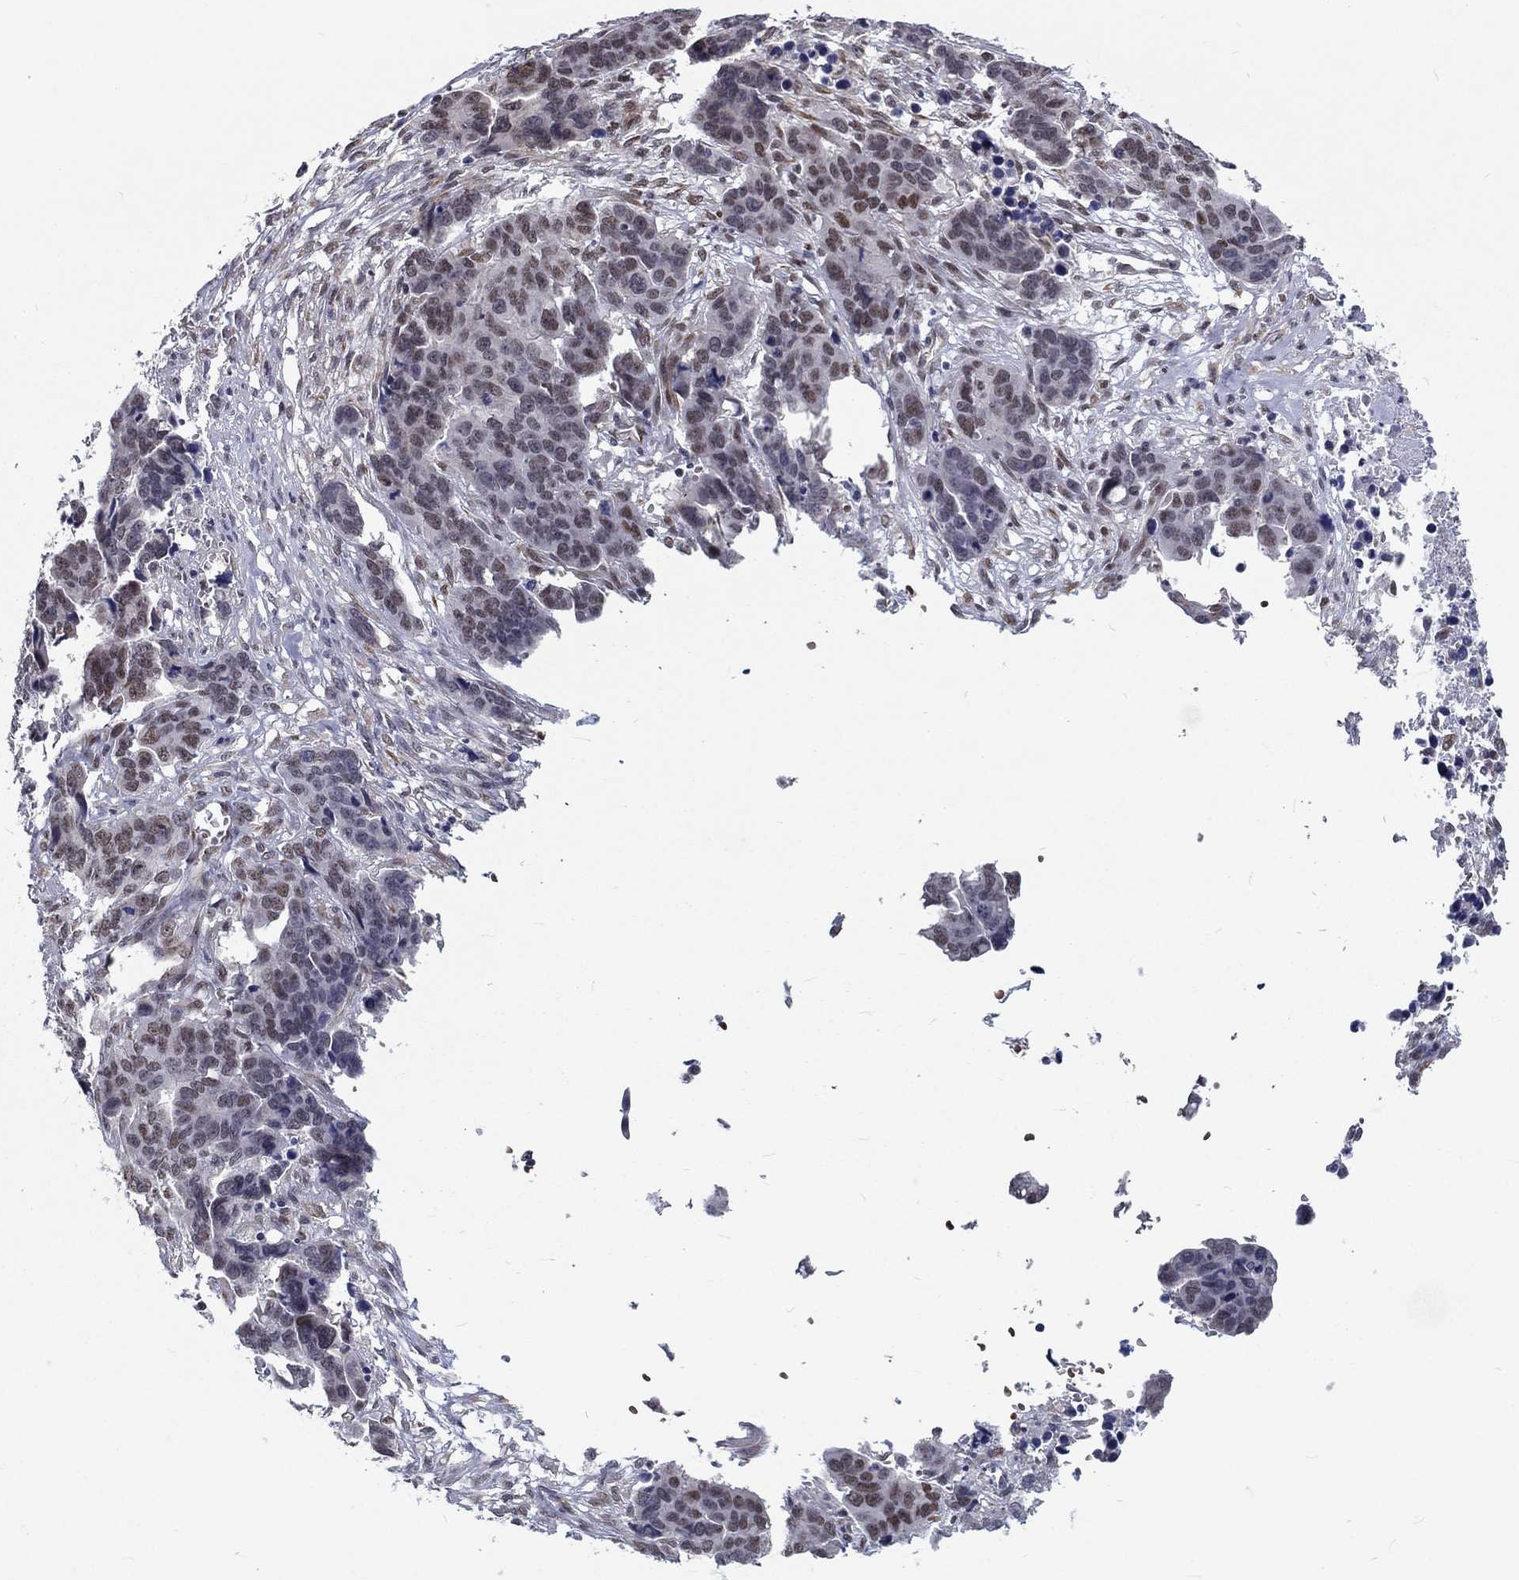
{"staining": {"intensity": "moderate", "quantity": "<25%", "location": "nuclear"}, "tissue": "ovarian cancer", "cell_type": "Tumor cells", "image_type": "cancer", "snomed": [{"axis": "morphology", "description": "Carcinoma, endometroid"}, {"axis": "topography", "description": "Ovary"}], "caption": "An immunohistochemistry image of tumor tissue is shown. Protein staining in brown shows moderate nuclear positivity in ovarian cancer within tumor cells.", "gene": "ZBED1", "patient": {"sex": "female", "age": 78}}